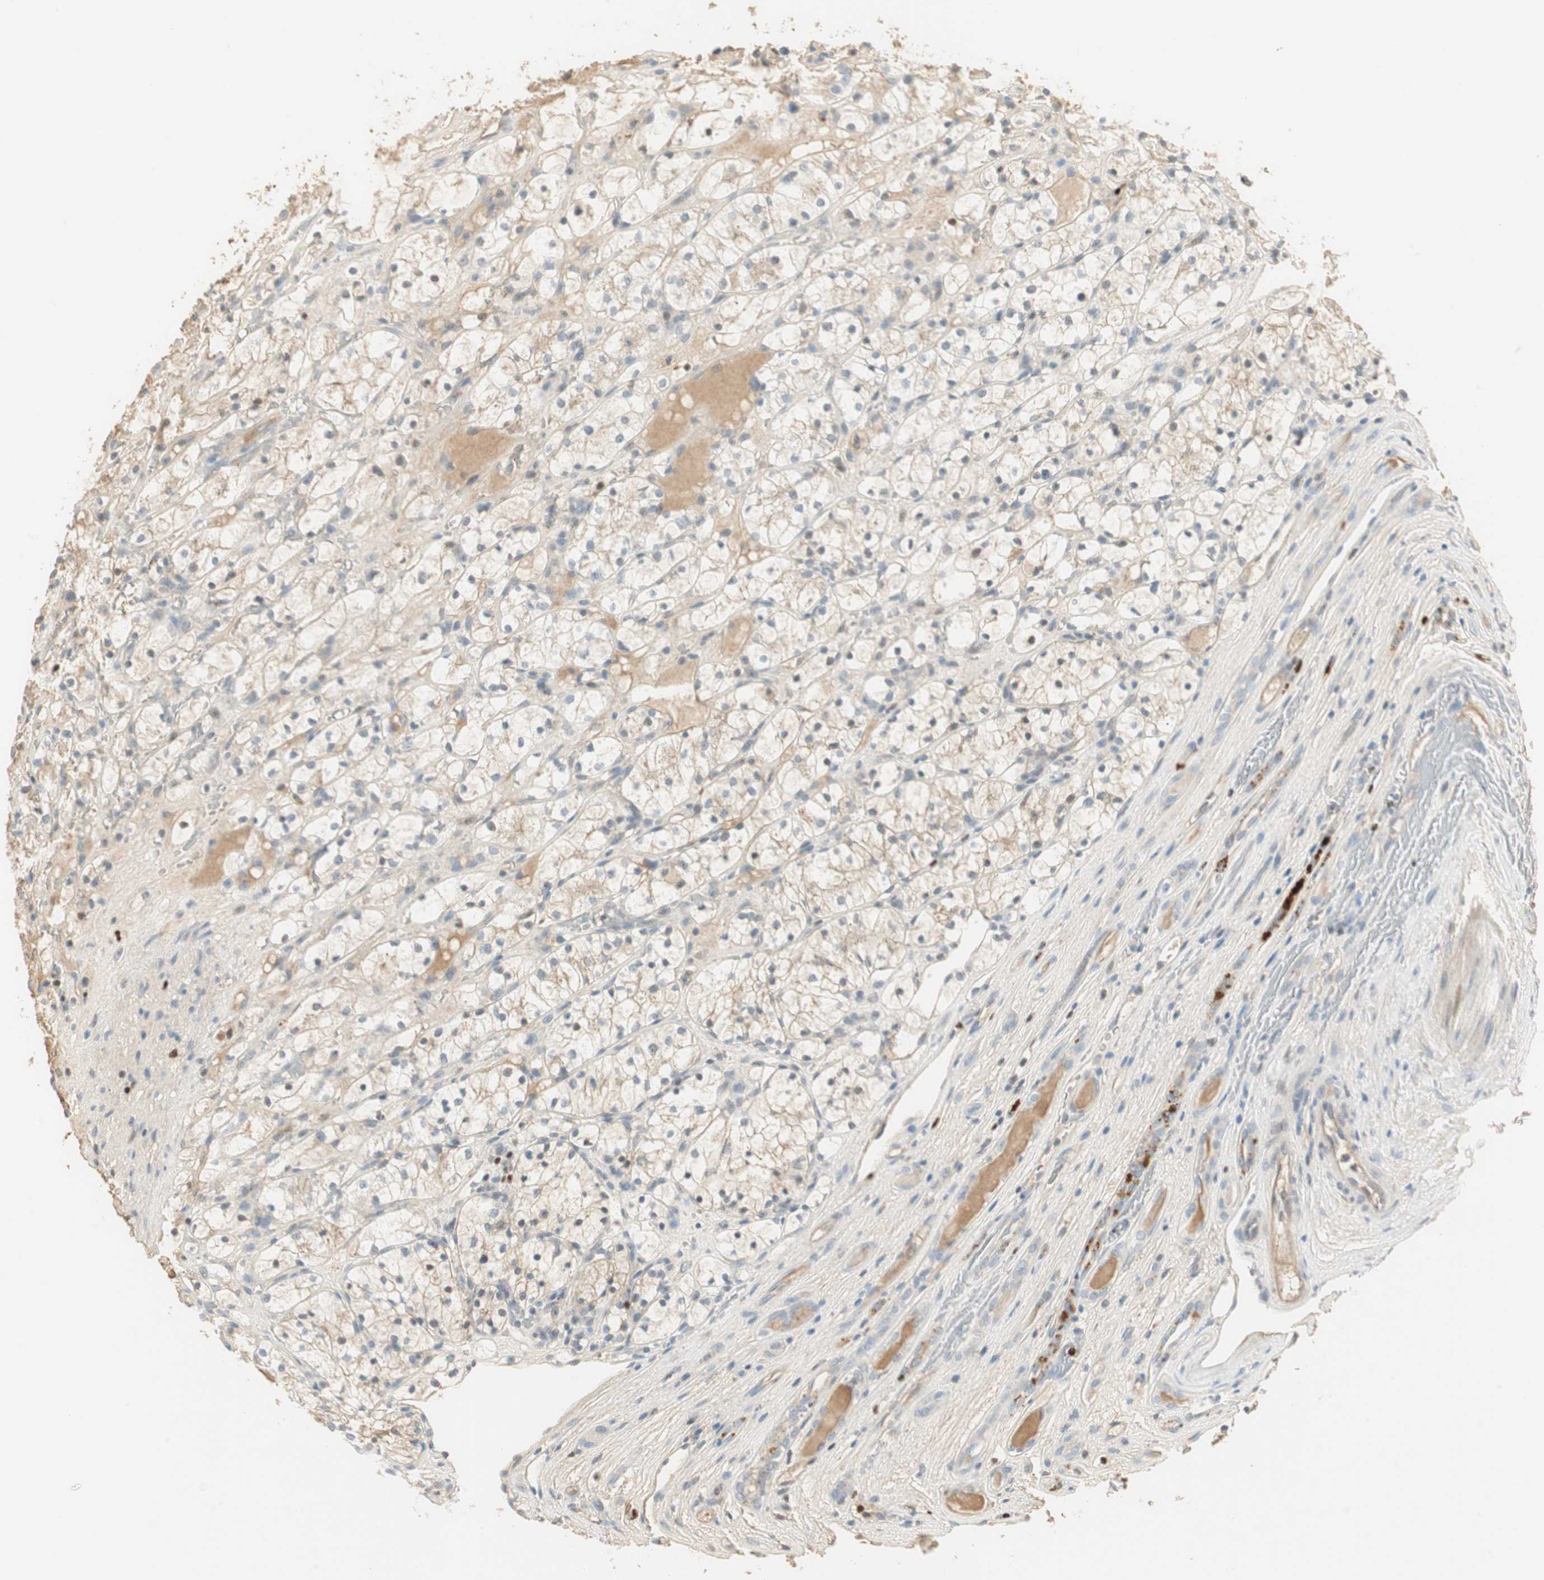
{"staining": {"intensity": "weak", "quantity": "<25%", "location": "cytoplasmic/membranous"}, "tissue": "renal cancer", "cell_type": "Tumor cells", "image_type": "cancer", "snomed": [{"axis": "morphology", "description": "Adenocarcinoma, NOS"}, {"axis": "topography", "description": "Kidney"}], "caption": "Immunohistochemical staining of renal cancer (adenocarcinoma) demonstrates no significant expression in tumor cells.", "gene": "RUNX2", "patient": {"sex": "female", "age": 60}}